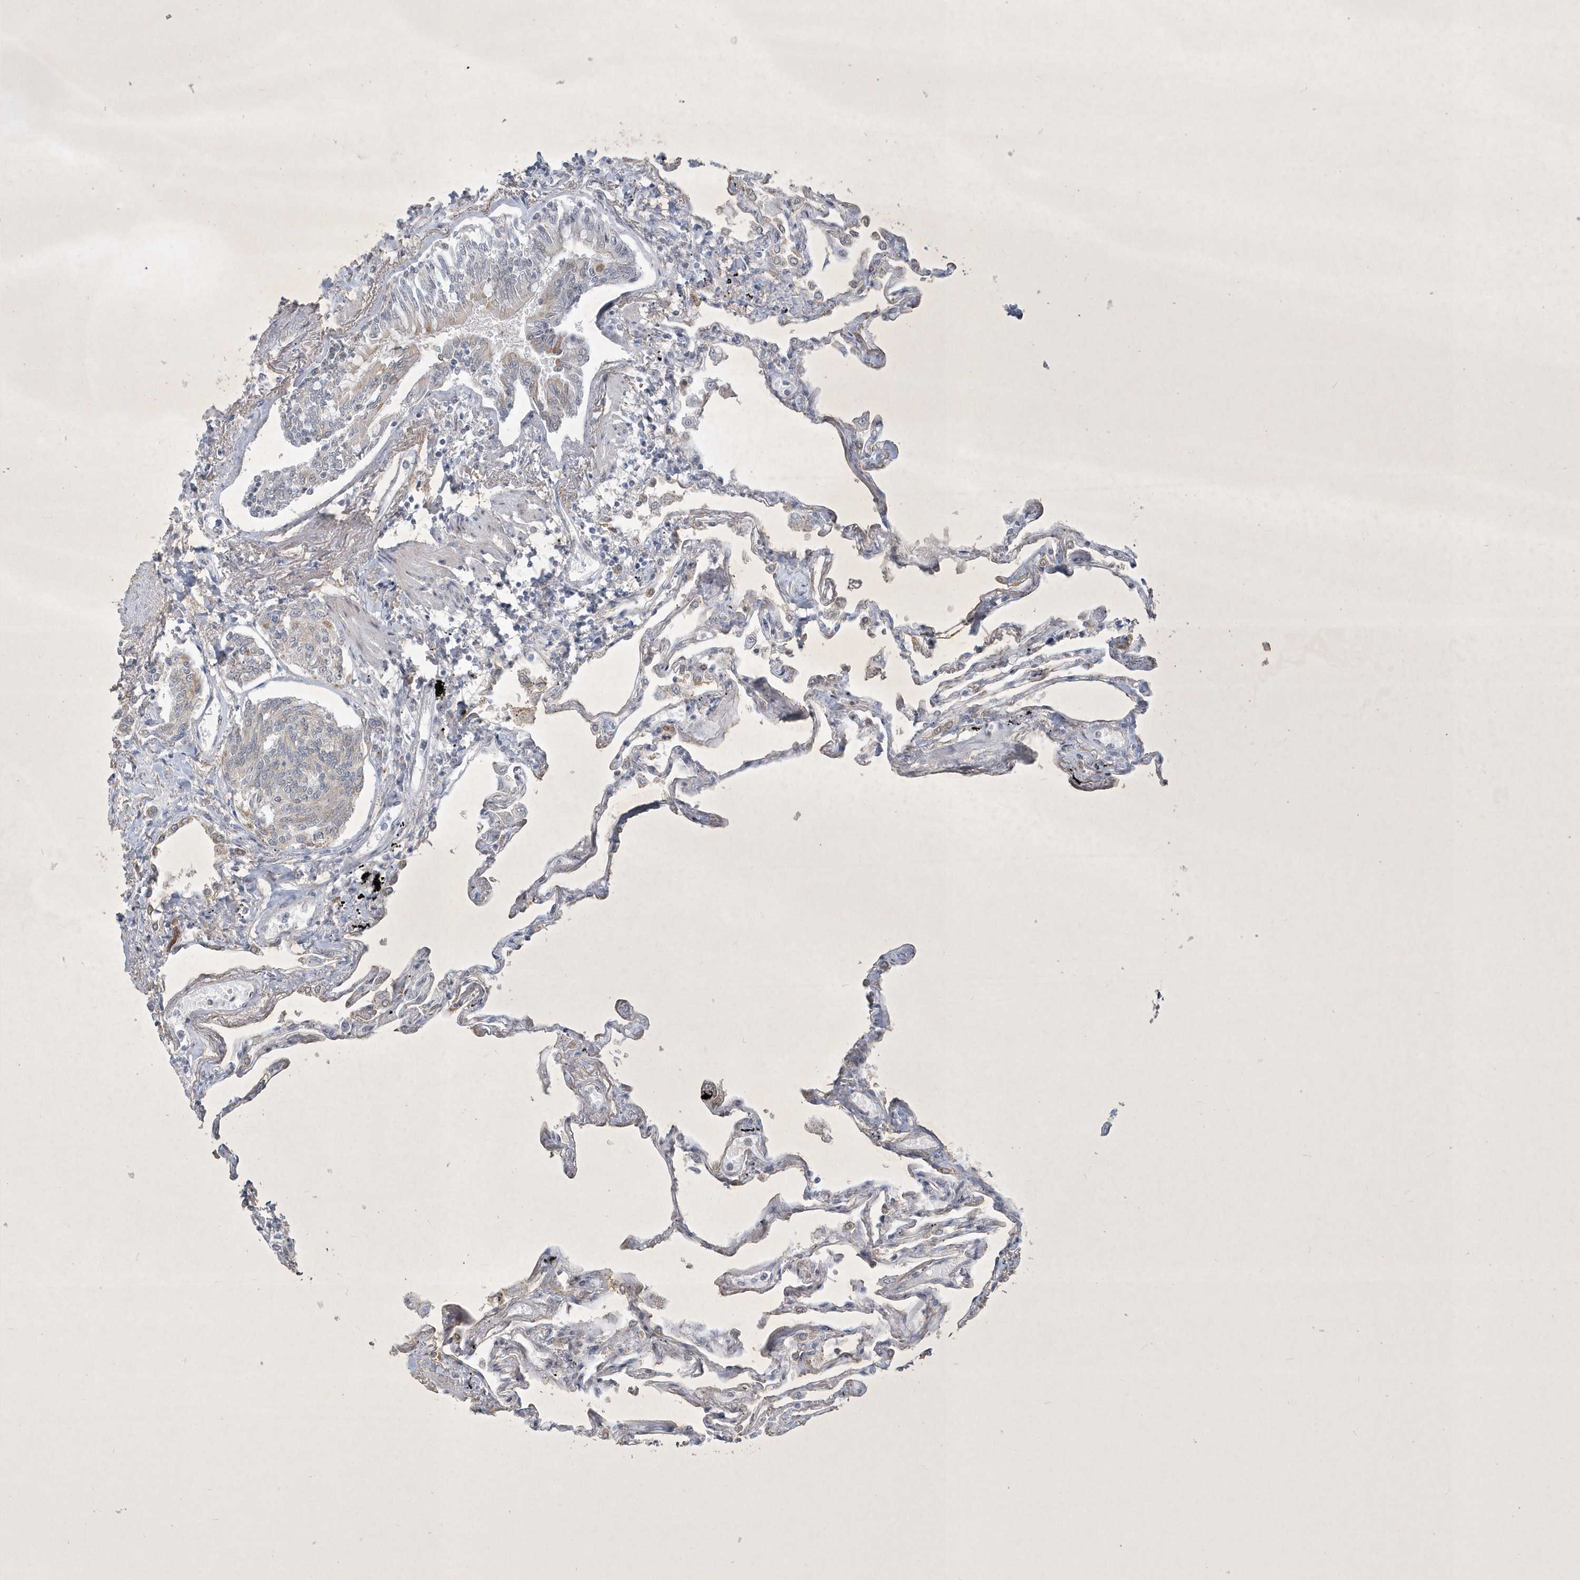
{"staining": {"intensity": "negative", "quantity": "none", "location": "none"}, "tissue": "lung", "cell_type": "Alveolar cells", "image_type": "normal", "snomed": [{"axis": "morphology", "description": "Normal tissue, NOS"}, {"axis": "topography", "description": "Lung"}], "caption": "Immunohistochemistry (IHC) photomicrograph of unremarkable lung stained for a protein (brown), which demonstrates no positivity in alveolar cells.", "gene": "ZBTB9", "patient": {"sex": "female", "age": 67}}